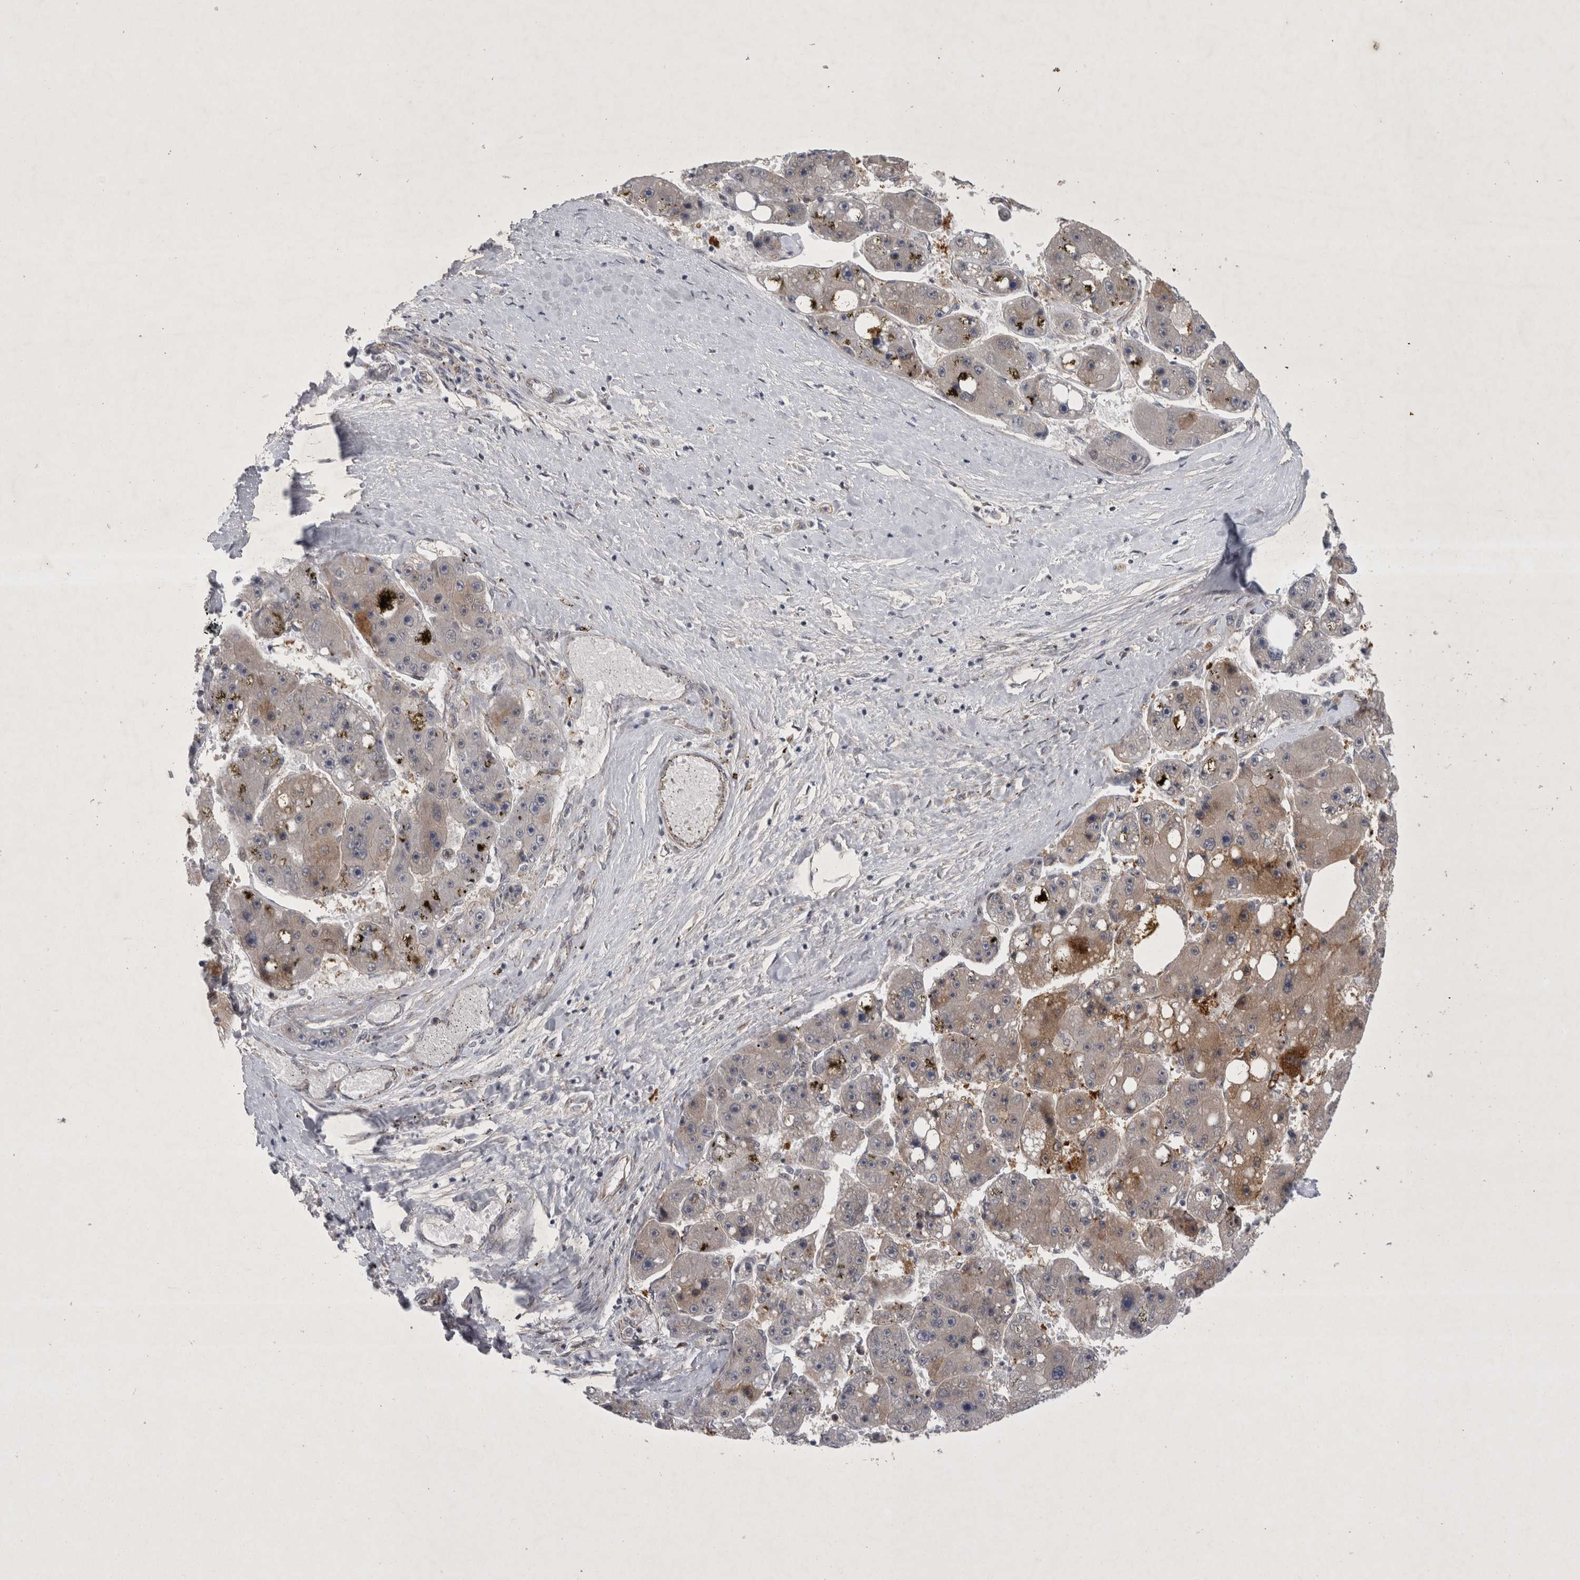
{"staining": {"intensity": "moderate", "quantity": ">75%", "location": "cytoplasmic/membranous"}, "tissue": "liver cancer", "cell_type": "Tumor cells", "image_type": "cancer", "snomed": [{"axis": "morphology", "description": "Carcinoma, Hepatocellular, NOS"}, {"axis": "topography", "description": "Liver"}], "caption": "Hepatocellular carcinoma (liver) tissue exhibits moderate cytoplasmic/membranous expression in about >75% of tumor cells, visualized by immunohistochemistry.", "gene": "PARP11", "patient": {"sex": "female", "age": 61}}